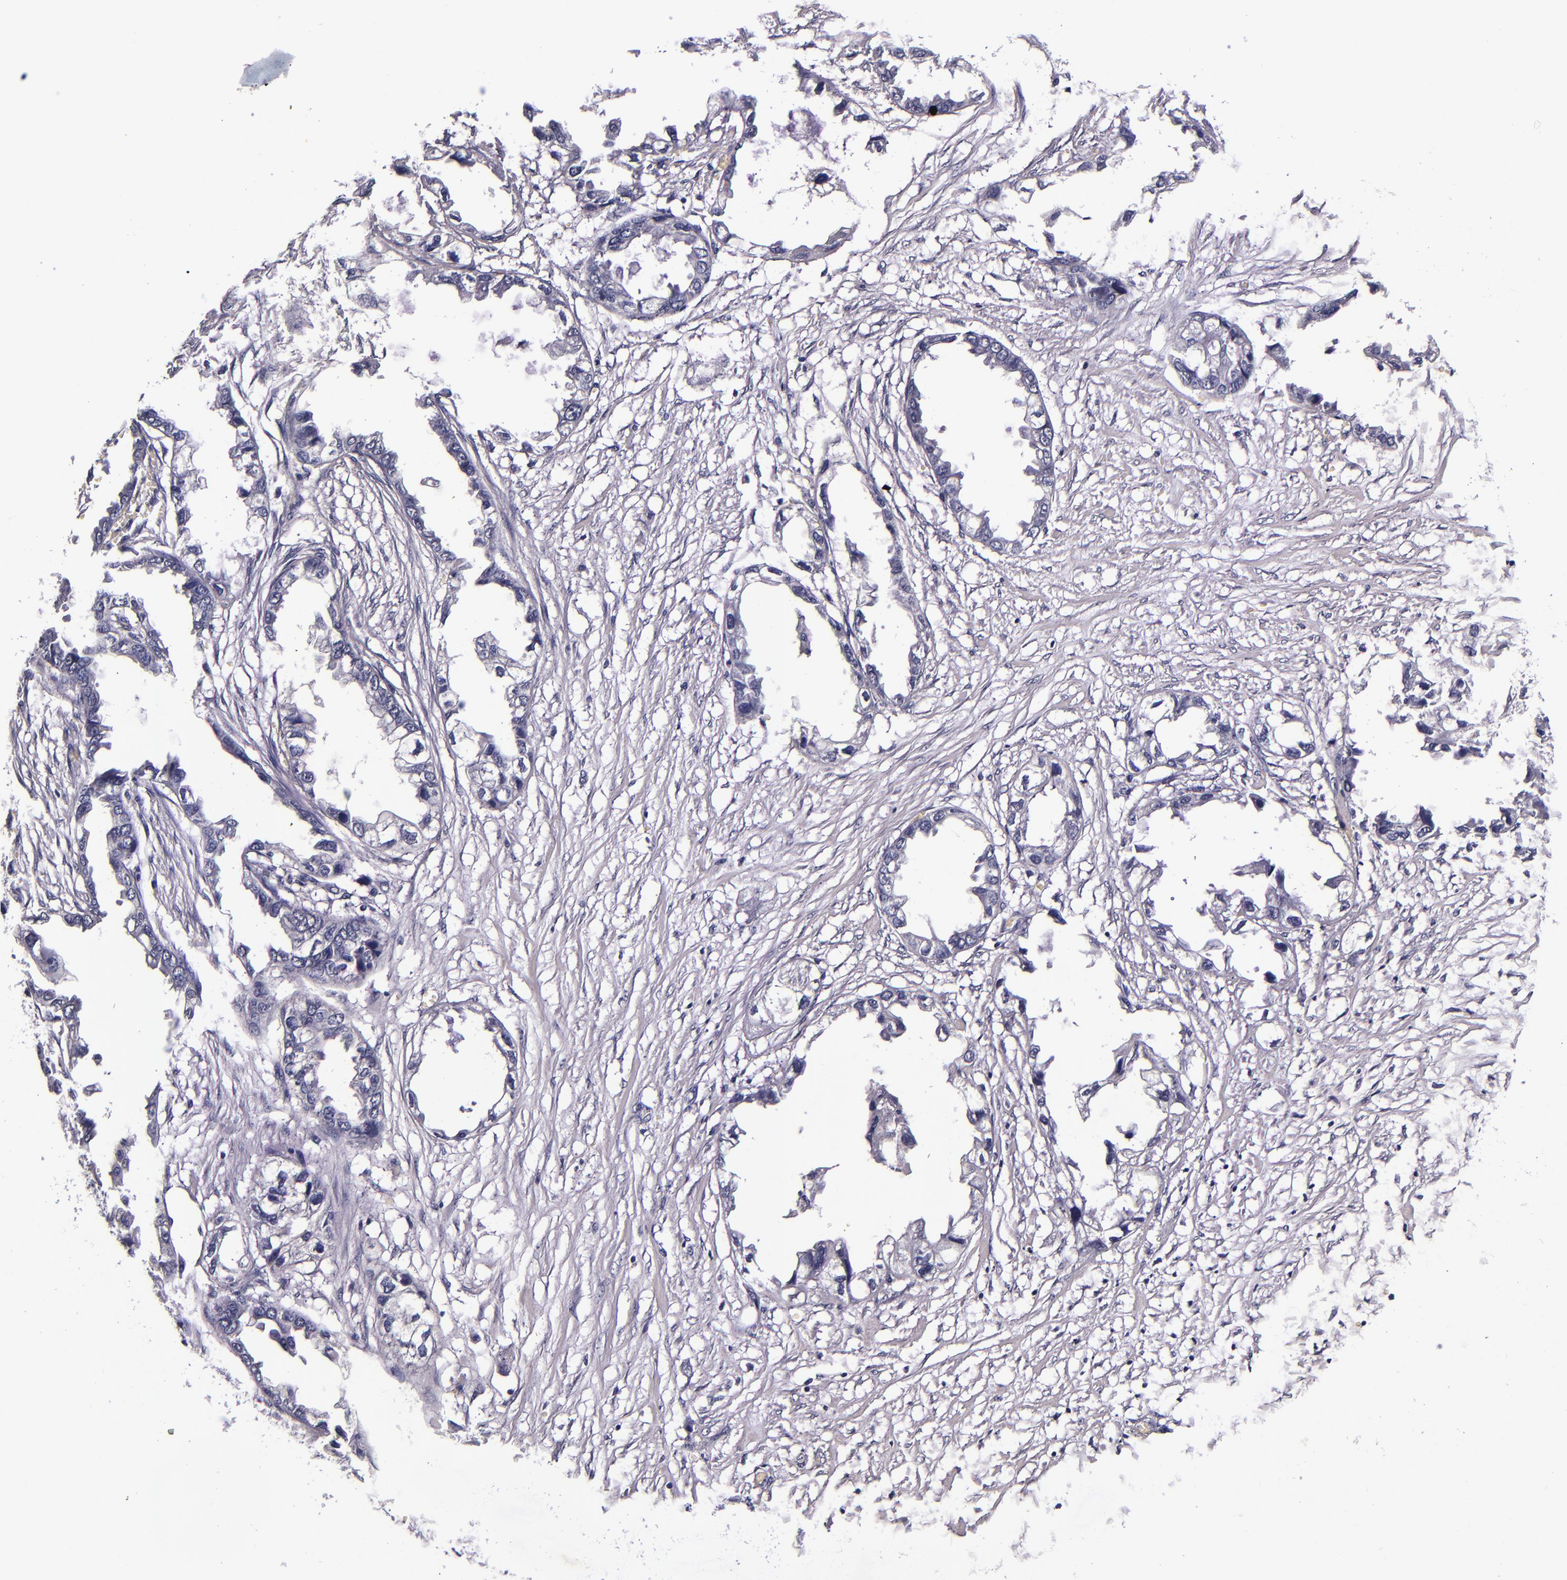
{"staining": {"intensity": "negative", "quantity": "none", "location": "none"}, "tissue": "endometrial cancer", "cell_type": "Tumor cells", "image_type": "cancer", "snomed": [{"axis": "morphology", "description": "Adenocarcinoma, NOS"}, {"axis": "topography", "description": "Endometrium"}], "caption": "Immunohistochemistry of endometrial cancer (adenocarcinoma) shows no positivity in tumor cells.", "gene": "FBN1", "patient": {"sex": "female", "age": 67}}